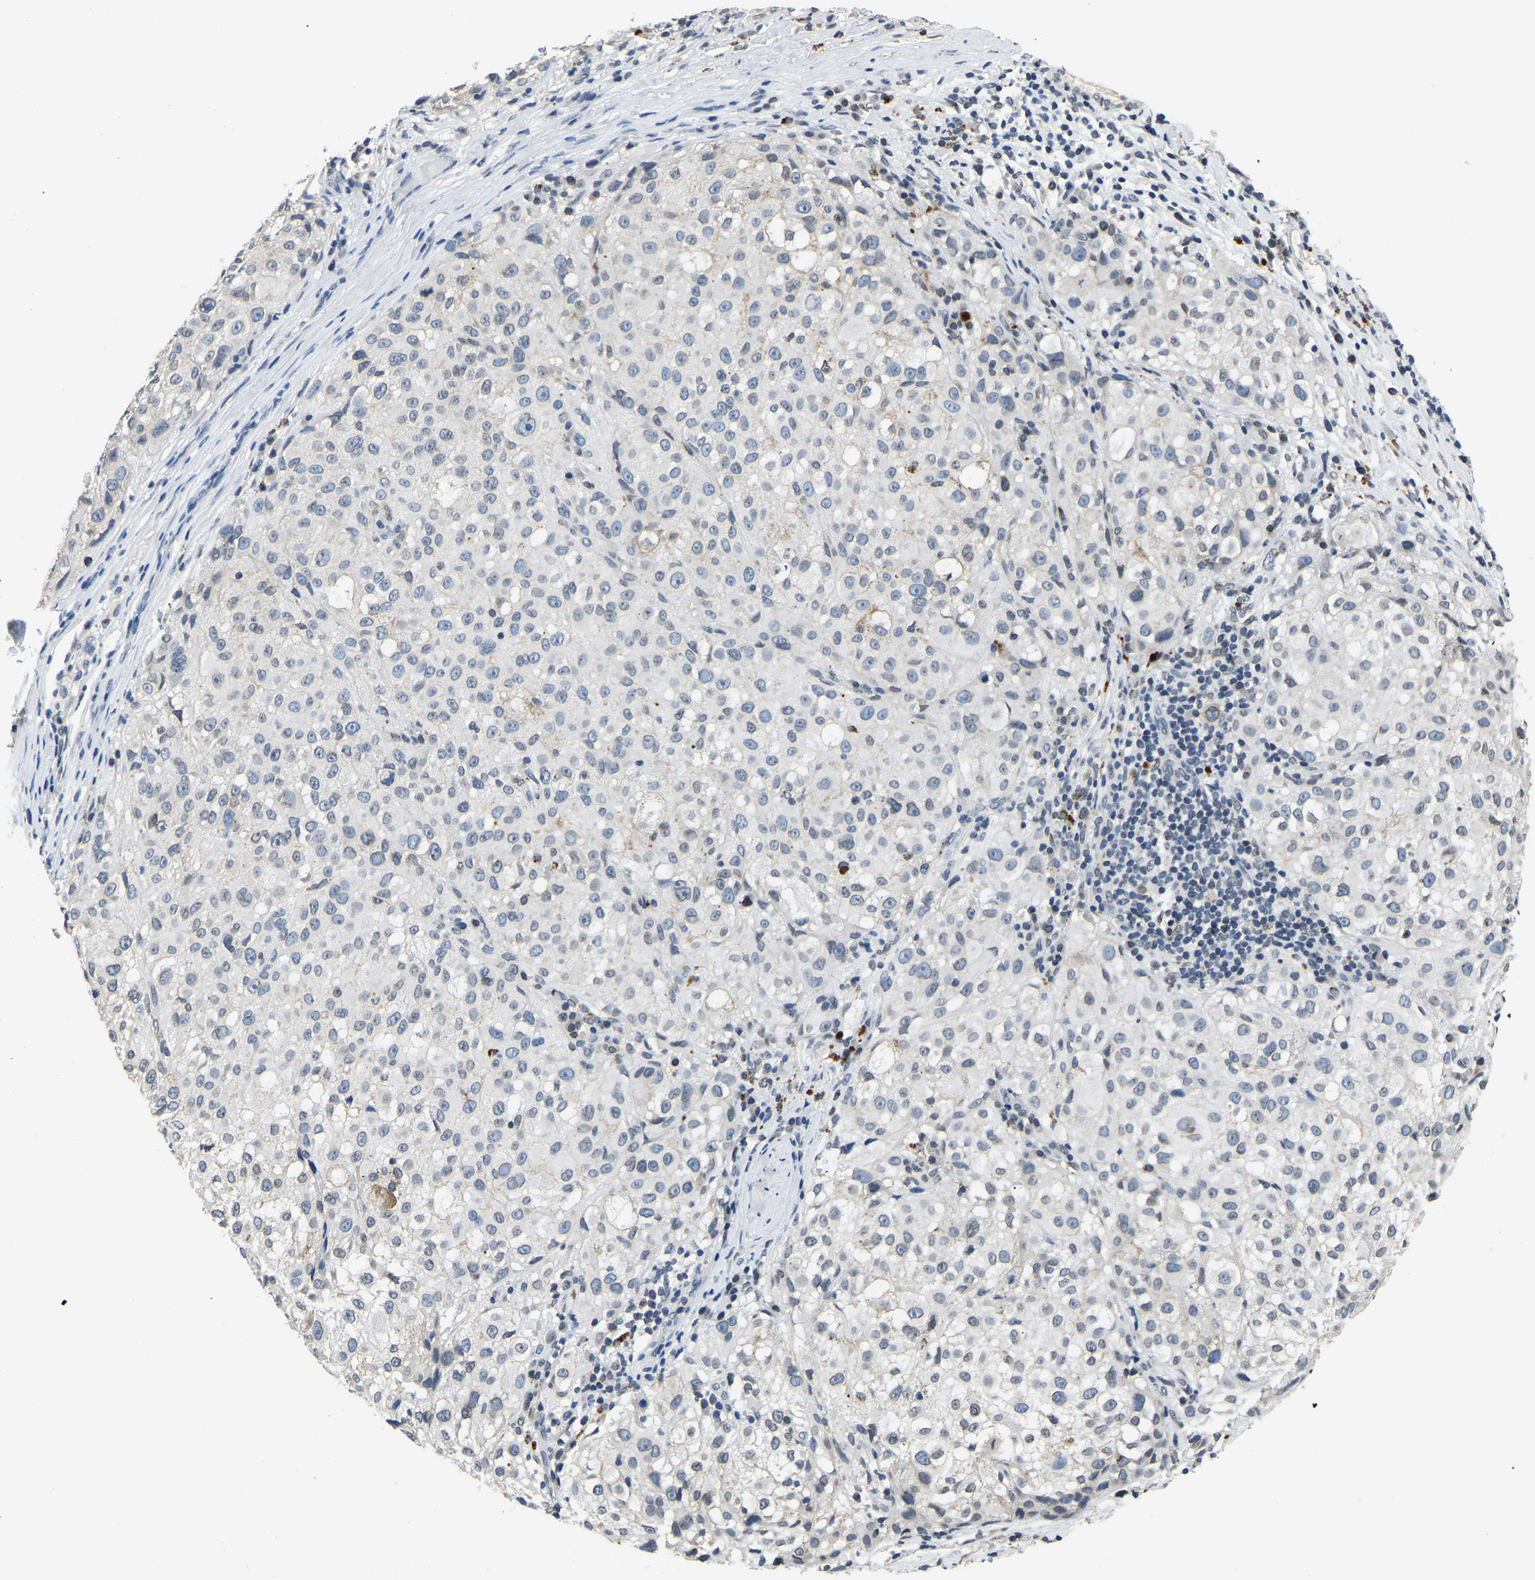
{"staining": {"intensity": "negative", "quantity": "none", "location": "none"}, "tissue": "melanoma", "cell_type": "Tumor cells", "image_type": "cancer", "snomed": [{"axis": "morphology", "description": "Necrosis, NOS"}, {"axis": "morphology", "description": "Malignant melanoma, NOS"}, {"axis": "topography", "description": "Skin"}], "caption": "IHC photomicrograph of malignant melanoma stained for a protein (brown), which displays no positivity in tumor cells.", "gene": "RANBP2", "patient": {"sex": "female", "age": 87}}